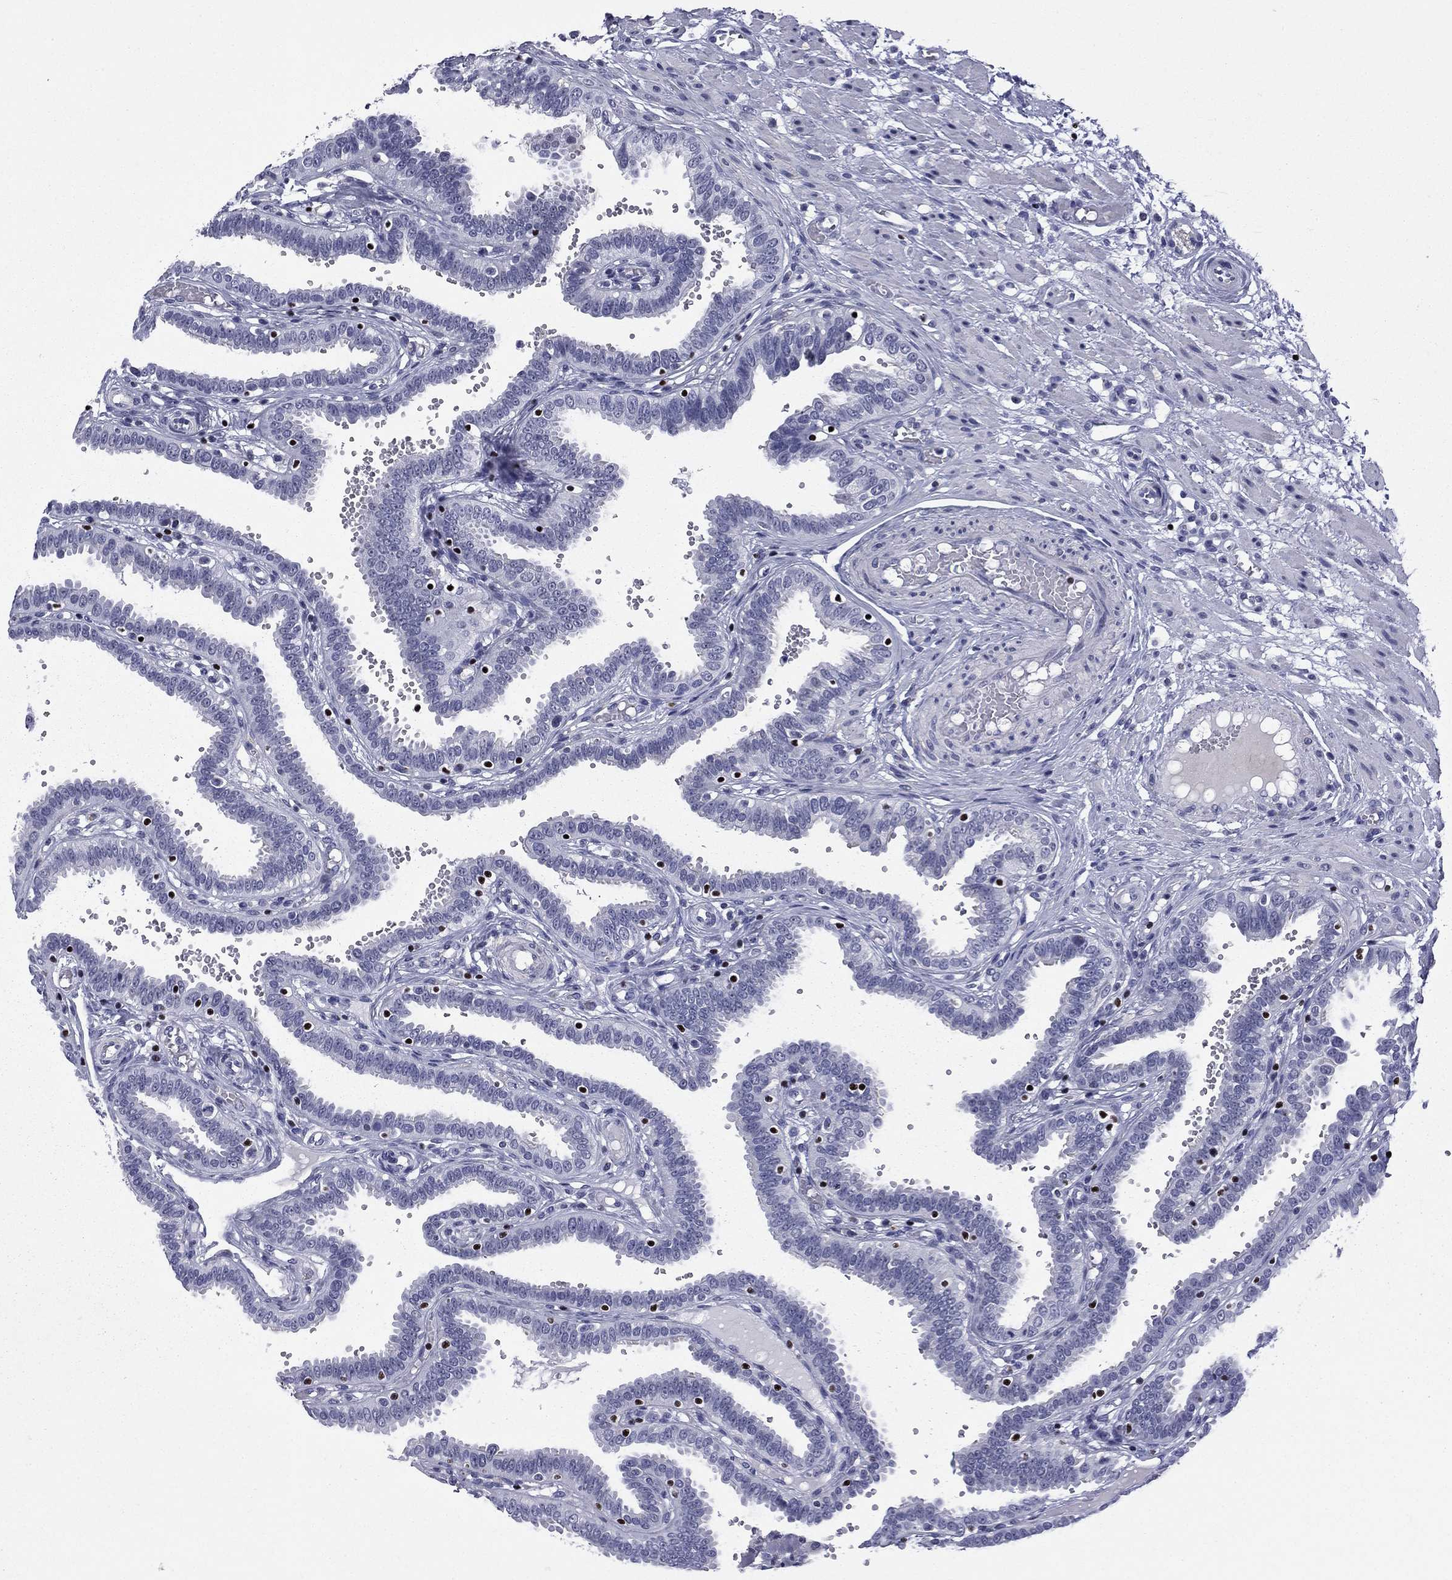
{"staining": {"intensity": "negative", "quantity": "none", "location": "none"}, "tissue": "fallopian tube", "cell_type": "Glandular cells", "image_type": "normal", "snomed": [{"axis": "morphology", "description": "Normal tissue, NOS"}, {"axis": "topography", "description": "Fallopian tube"}], "caption": "This is an IHC histopathology image of unremarkable human fallopian tube. There is no positivity in glandular cells.", "gene": "IKZF3", "patient": {"sex": "female", "age": 37}}